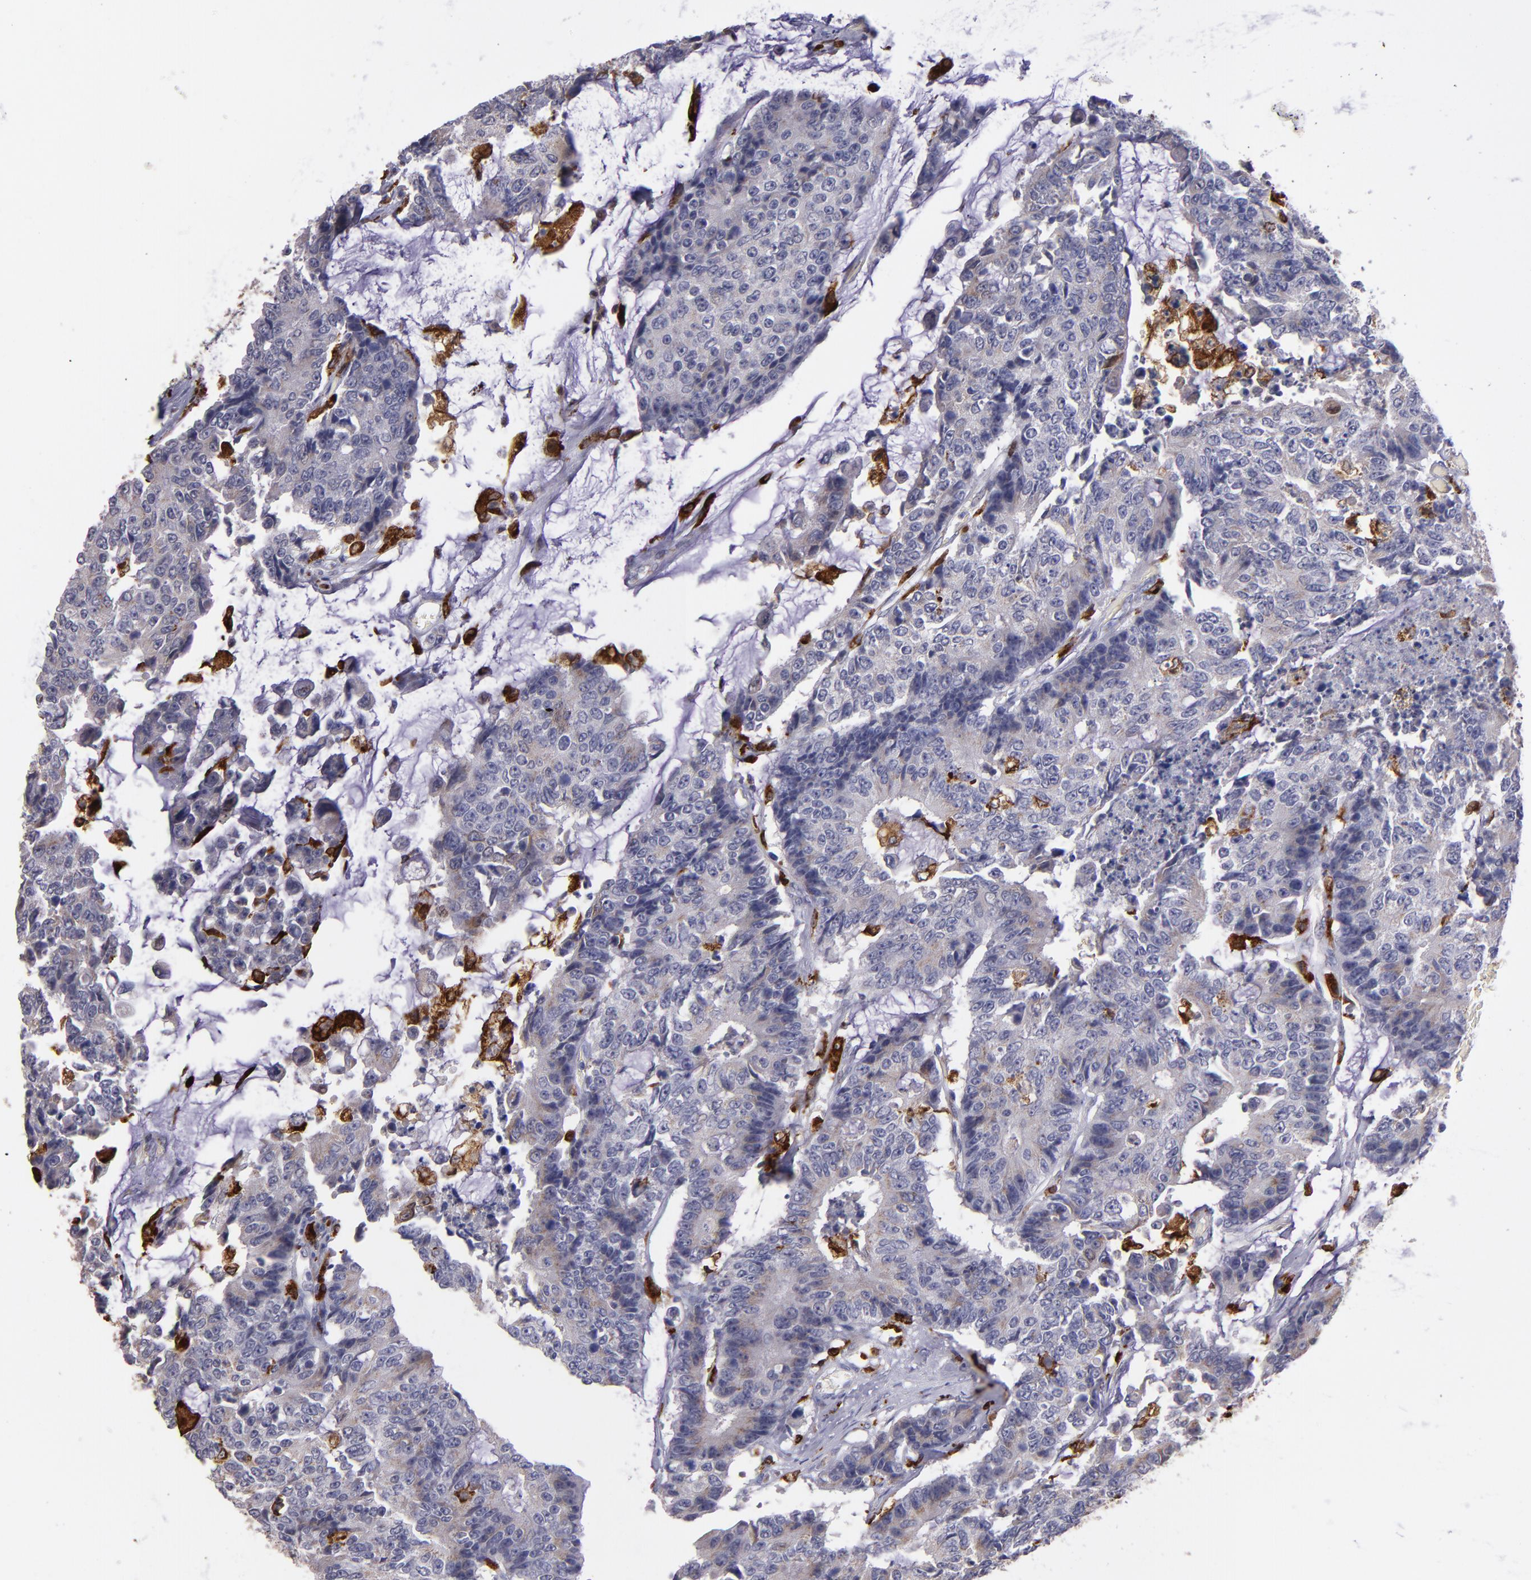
{"staining": {"intensity": "moderate", "quantity": "<25%", "location": "cytoplasmic/membranous"}, "tissue": "colorectal cancer", "cell_type": "Tumor cells", "image_type": "cancer", "snomed": [{"axis": "morphology", "description": "Adenocarcinoma, NOS"}, {"axis": "topography", "description": "Colon"}], "caption": "IHC of colorectal cancer (adenocarcinoma) reveals low levels of moderate cytoplasmic/membranous positivity in approximately <25% of tumor cells.", "gene": "PTGS1", "patient": {"sex": "female", "age": 86}}